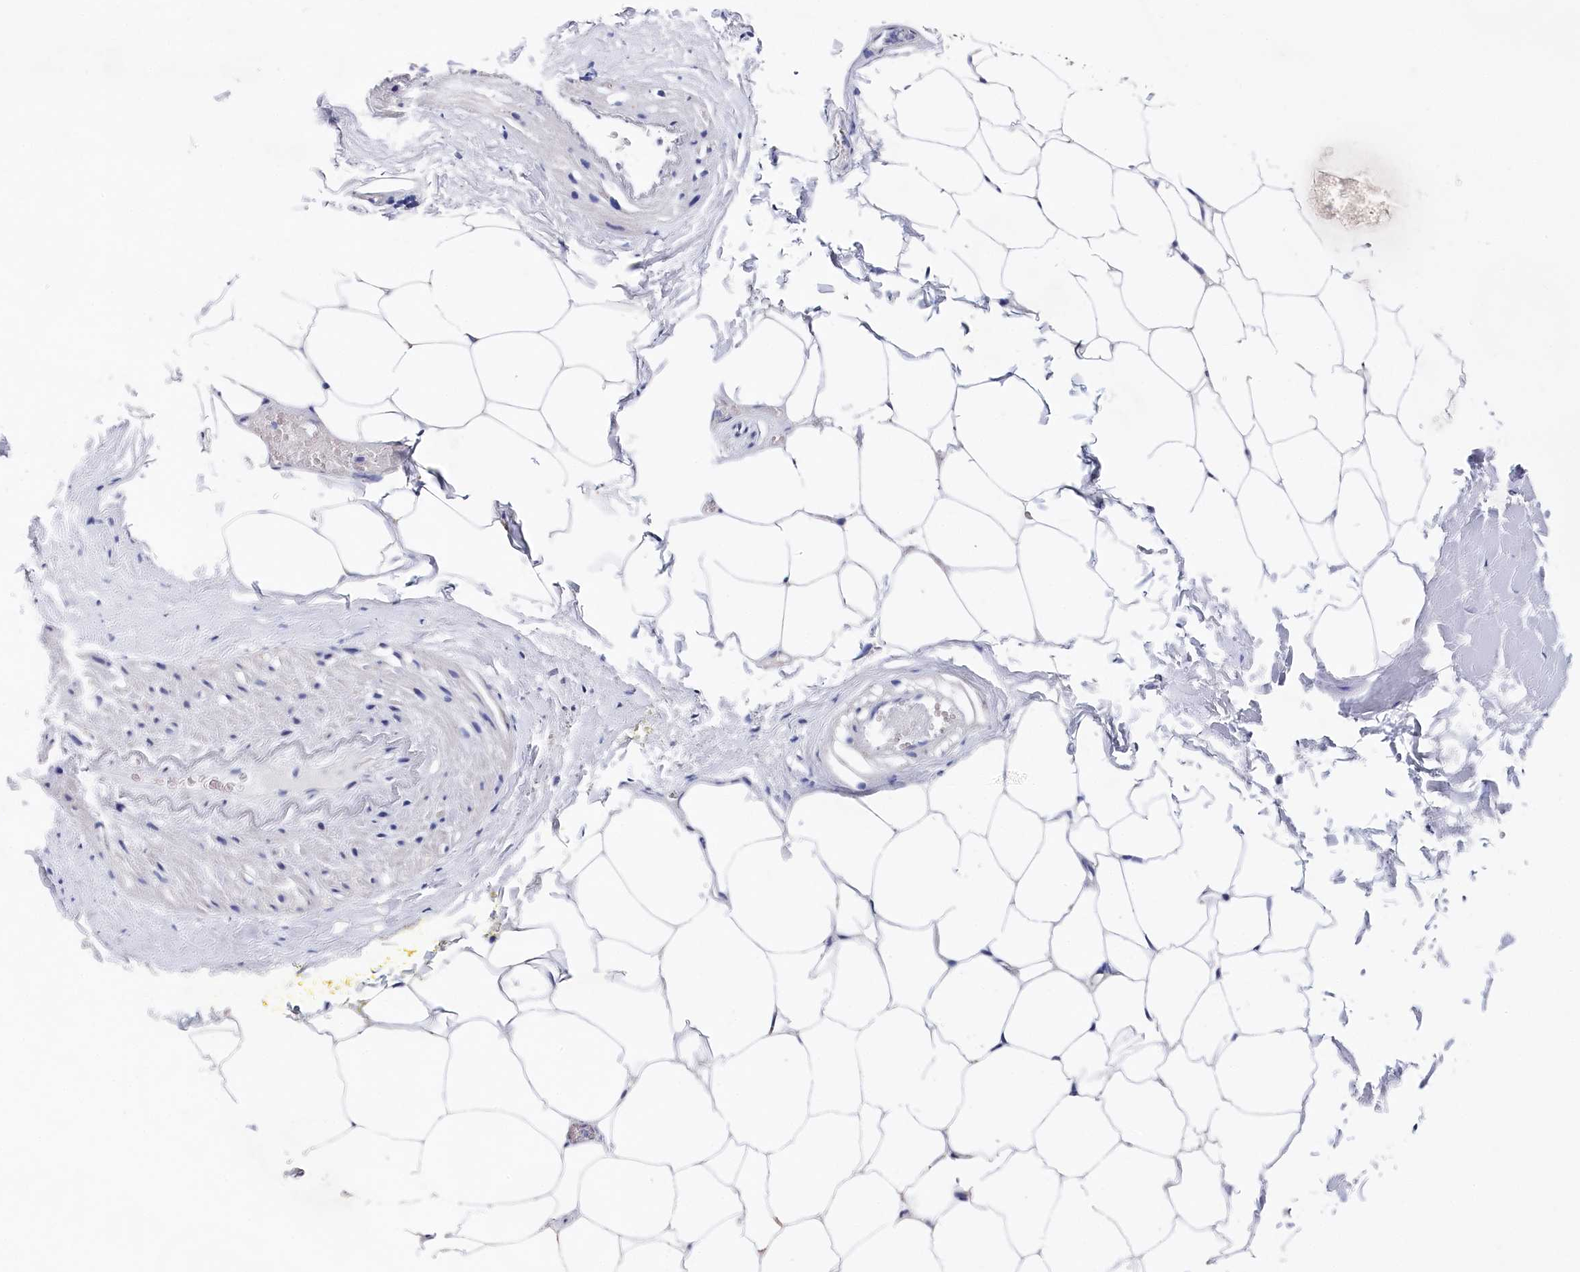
{"staining": {"intensity": "negative", "quantity": "none", "location": "none"}, "tissue": "adipose tissue", "cell_type": "Adipocytes", "image_type": "normal", "snomed": [{"axis": "morphology", "description": "Normal tissue, NOS"}, {"axis": "morphology", "description": "Adenocarcinoma, Low grade"}, {"axis": "topography", "description": "Prostate"}, {"axis": "topography", "description": "Peripheral nerve tissue"}], "caption": "High power microscopy image of an immunohistochemistry photomicrograph of normal adipose tissue, revealing no significant positivity in adipocytes.", "gene": "BHMT", "patient": {"sex": "male", "age": 63}}